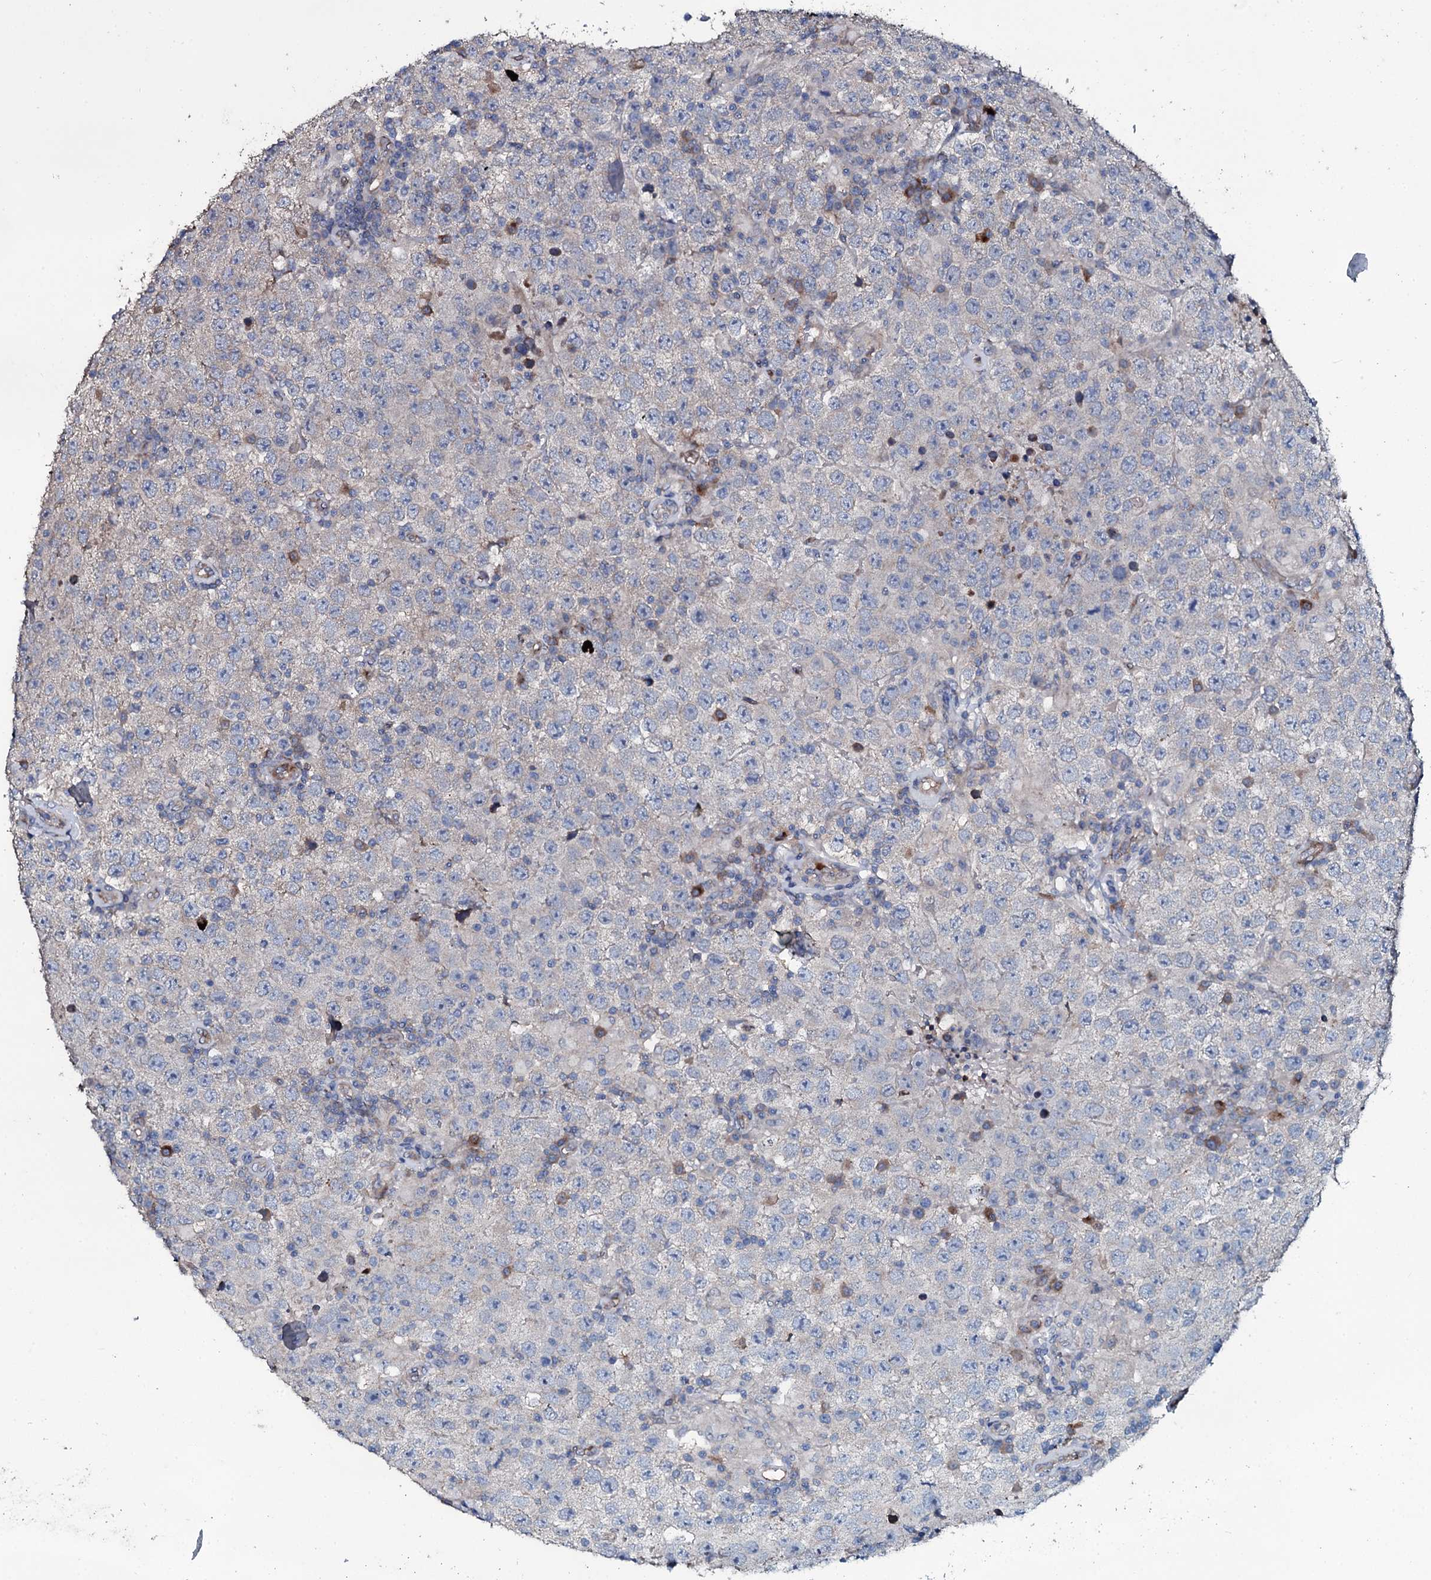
{"staining": {"intensity": "negative", "quantity": "none", "location": "none"}, "tissue": "testis cancer", "cell_type": "Tumor cells", "image_type": "cancer", "snomed": [{"axis": "morphology", "description": "Normal tissue, NOS"}, {"axis": "morphology", "description": "Urothelial carcinoma, High grade"}, {"axis": "morphology", "description": "Seminoma, NOS"}, {"axis": "morphology", "description": "Carcinoma, Embryonal, NOS"}, {"axis": "topography", "description": "Urinary bladder"}, {"axis": "topography", "description": "Testis"}], "caption": "Seminoma (testis) was stained to show a protein in brown. There is no significant expression in tumor cells.", "gene": "IL12B", "patient": {"sex": "male", "age": 41}}